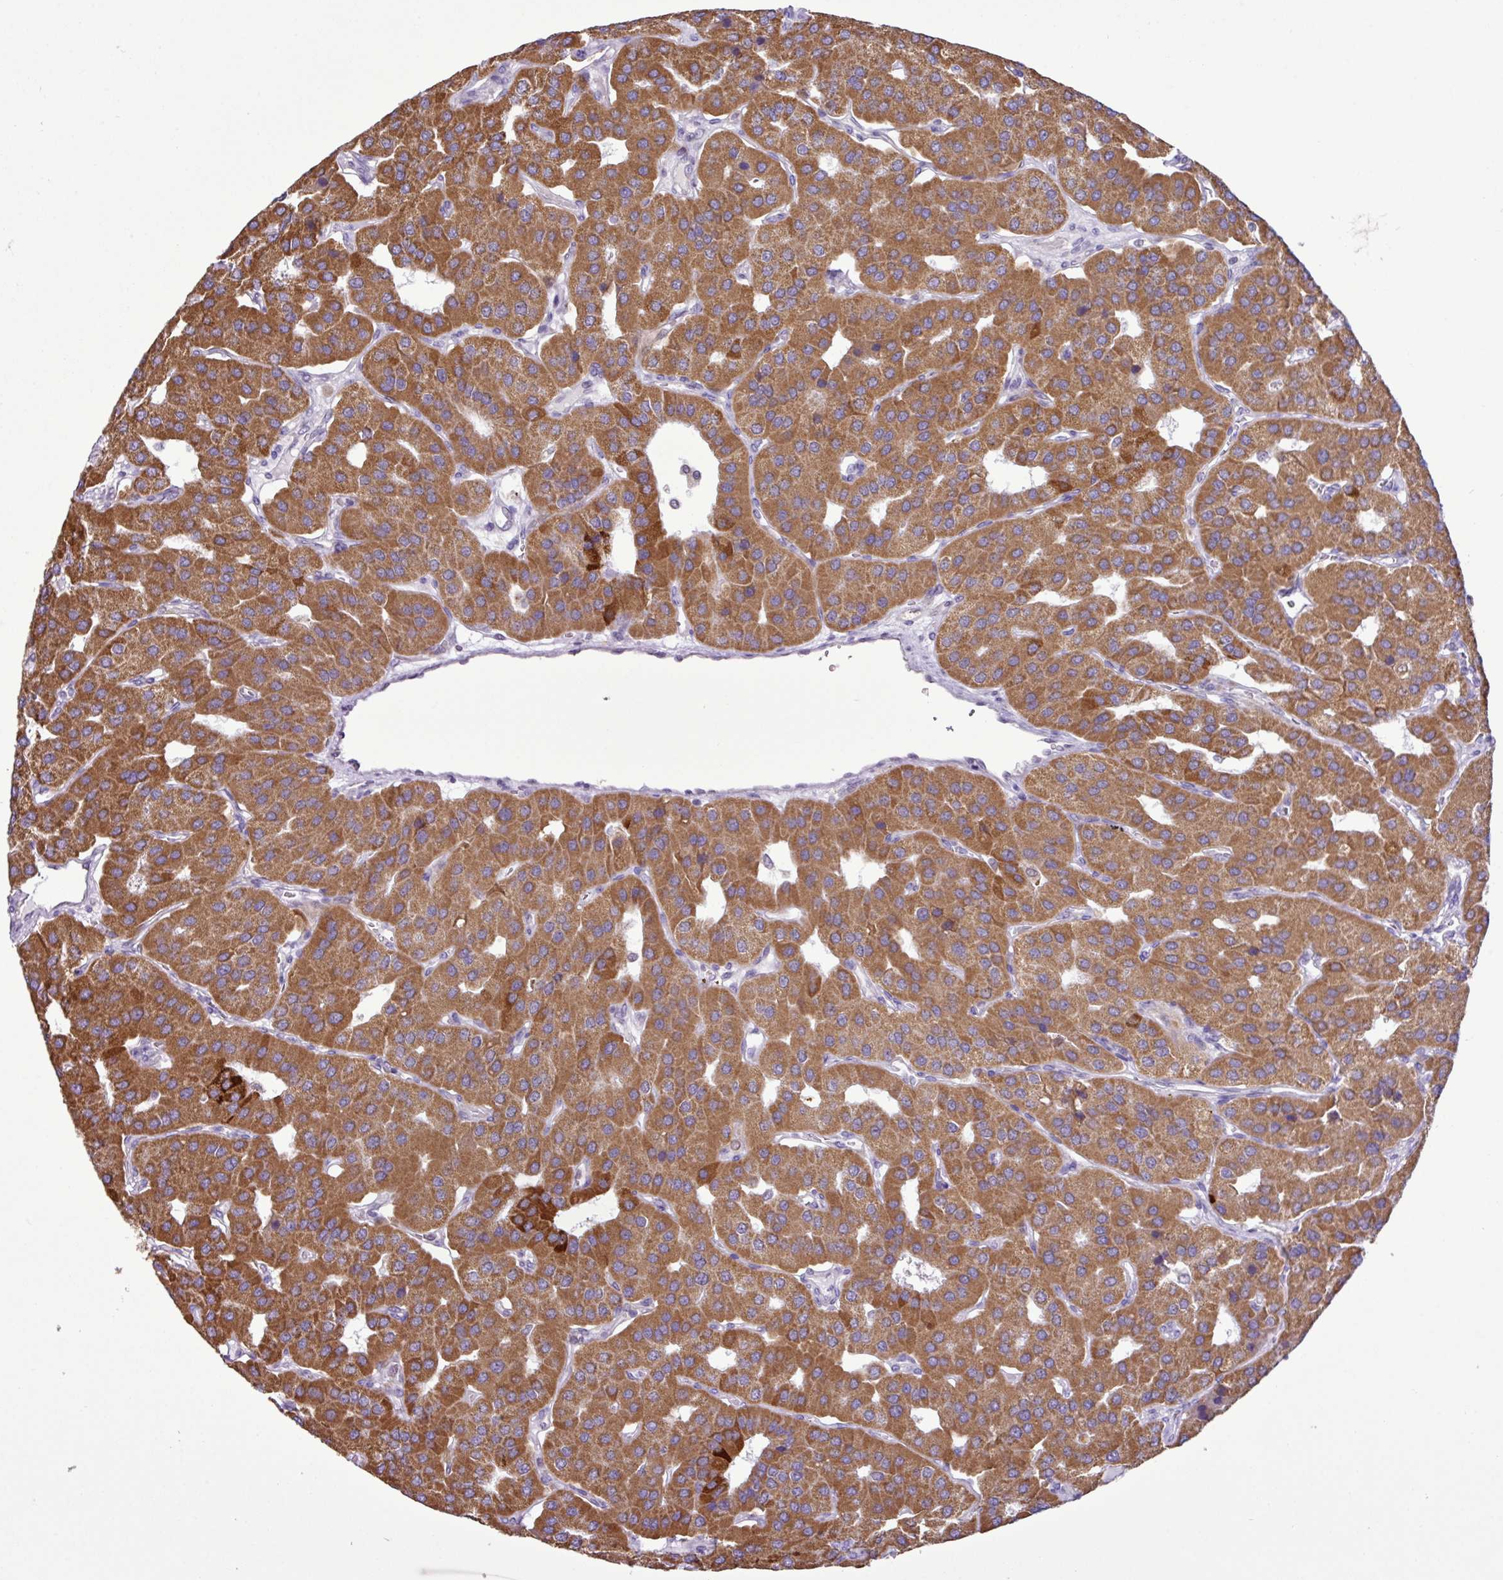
{"staining": {"intensity": "moderate", "quantity": ">75%", "location": "cytoplasmic/membranous"}, "tissue": "parathyroid gland", "cell_type": "Glandular cells", "image_type": "normal", "snomed": [{"axis": "morphology", "description": "Normal tissue, NOS"}, {"axis": "morphology", "description": "Adenoma, NOS"}, {"axis": "topography", "description": "Parathyroid gland"}], "caption": "Protein staining displays moderate cytoplasmic/membranous expression in approximately >75% of glandular cells in unremarkable parathyroid gland. (DAB (3,3'-diaminobenzidine) = brown stain, brightfield microscopy at high magnification).", "gene": "SGPP1", "patient": {"sex": "female", "age": 86}}